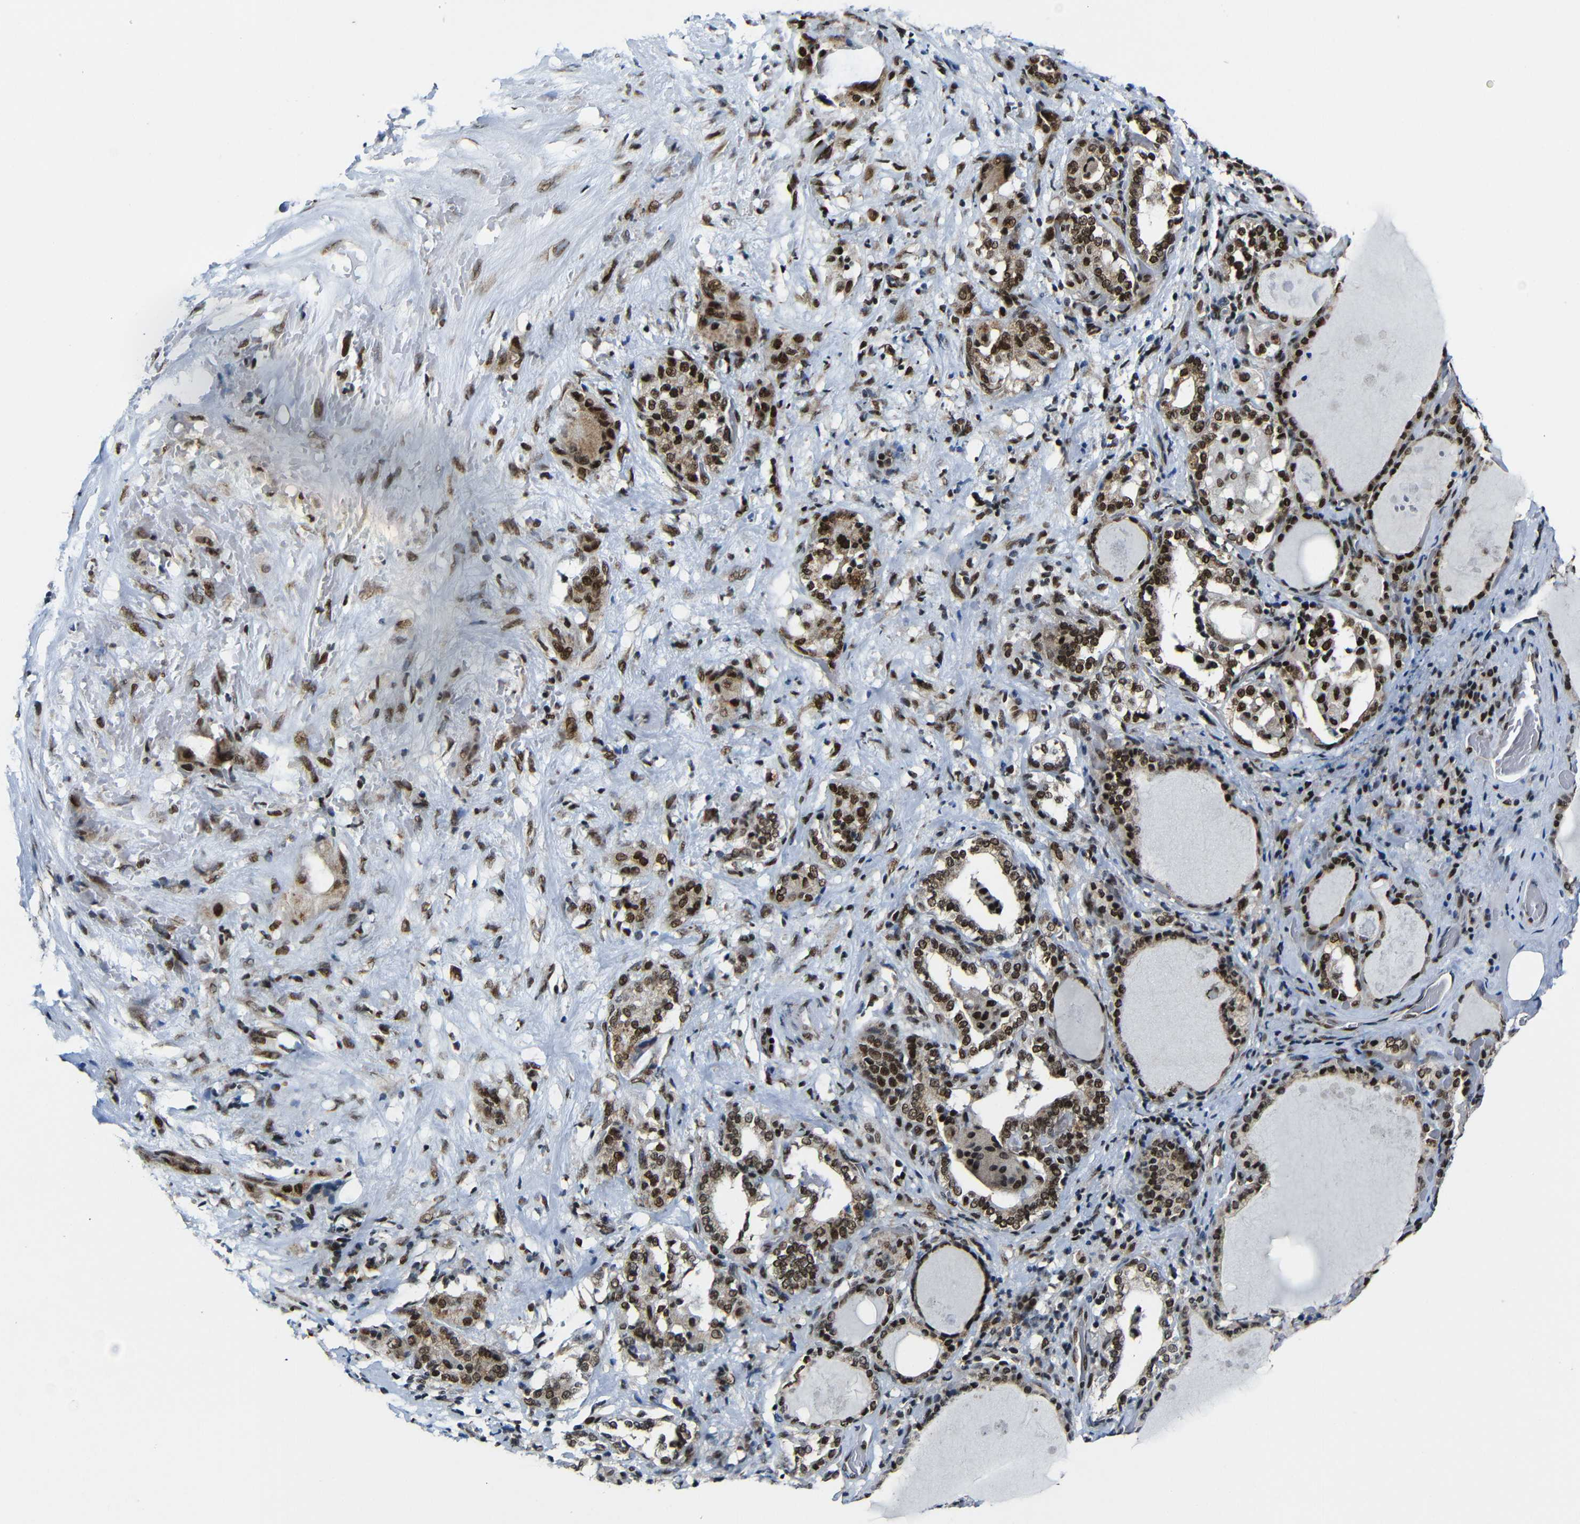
{"staining": {"intensity": "strong", "quantity": "25%-75%", "location": "nuclear"}, "tissue": "thyroid gland", "cell_type": "Glandular cells", "image_type": "normal", "snomed": [{"axis": "morphology", "description": "Normal tissue, NOS"}, {"axis": "topography", "description": "Thyroid gland"}], "caption": "Protein positivity by IHC shows strong nuclear positivity in approximately 25%-75% of glandular cells in normal thyroid gland. (Stains: DAB (3,3'-diaminobenzidine) in brown, nuclei in blue, Microscopy: brightfield microscopy at high magnification).", "gene": "PTBP1", "patient": {"sex": "male", "age": 61}}